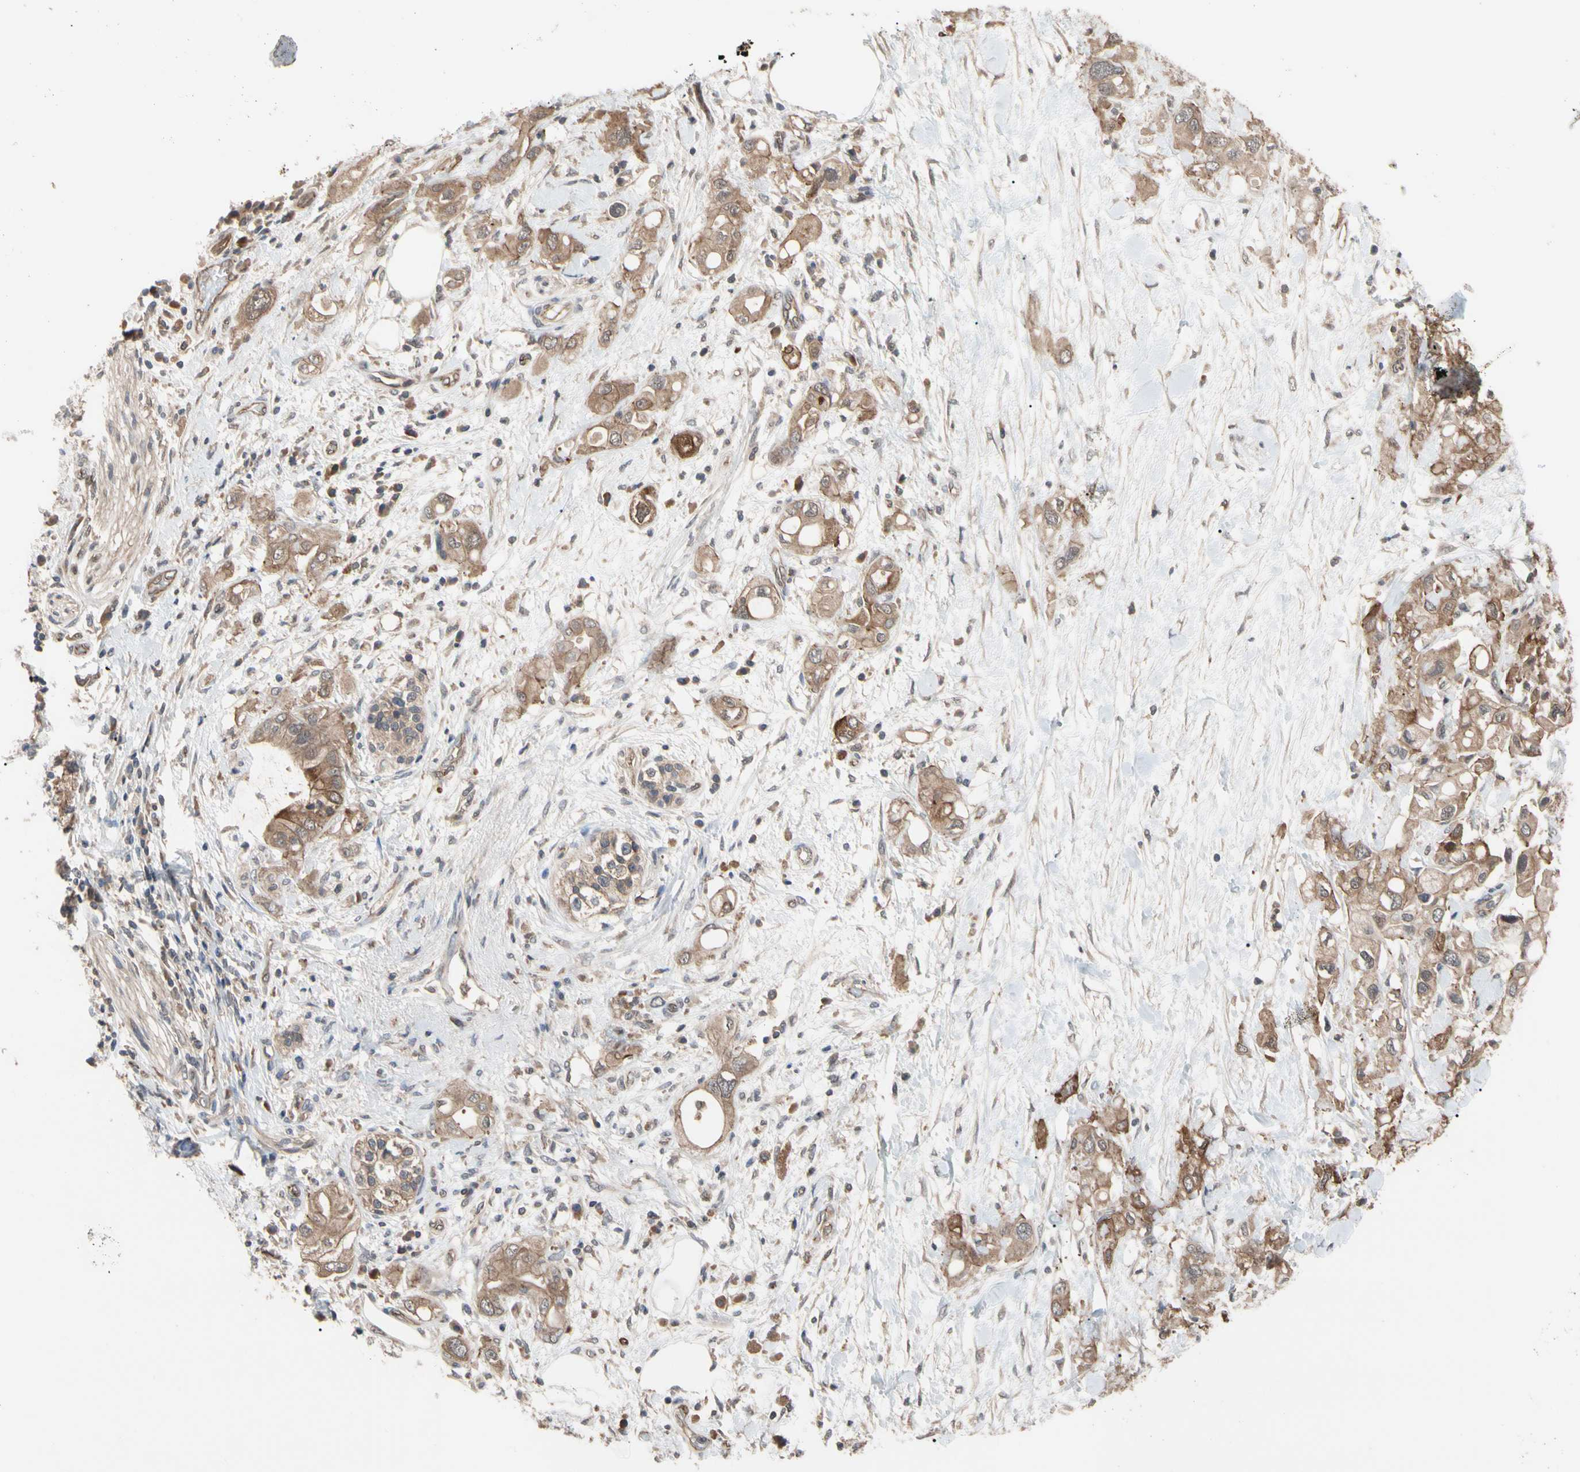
{"staining": {"intensity": "moderate", "quantity": ">75%", "location": "cytoplasmic/membranous"}, "tissue": "pancreatic cancer", "cell_type": "Tumor cells", "image_type": "cancer", "snomed": [{"axis": "morphology", "description": "Adenocarcinoma, NOS"}, {"axis": "topography", "description": "Pancreas"}], "caption": "A medium amount of moderate cytoplasmic/membranous positivity is identified in approximately >75% of tumor cells in adenocarcinoma (pancreatic) tissue.", "gene": "DPP8", "patient": {"sex": "female", "age": 56}}